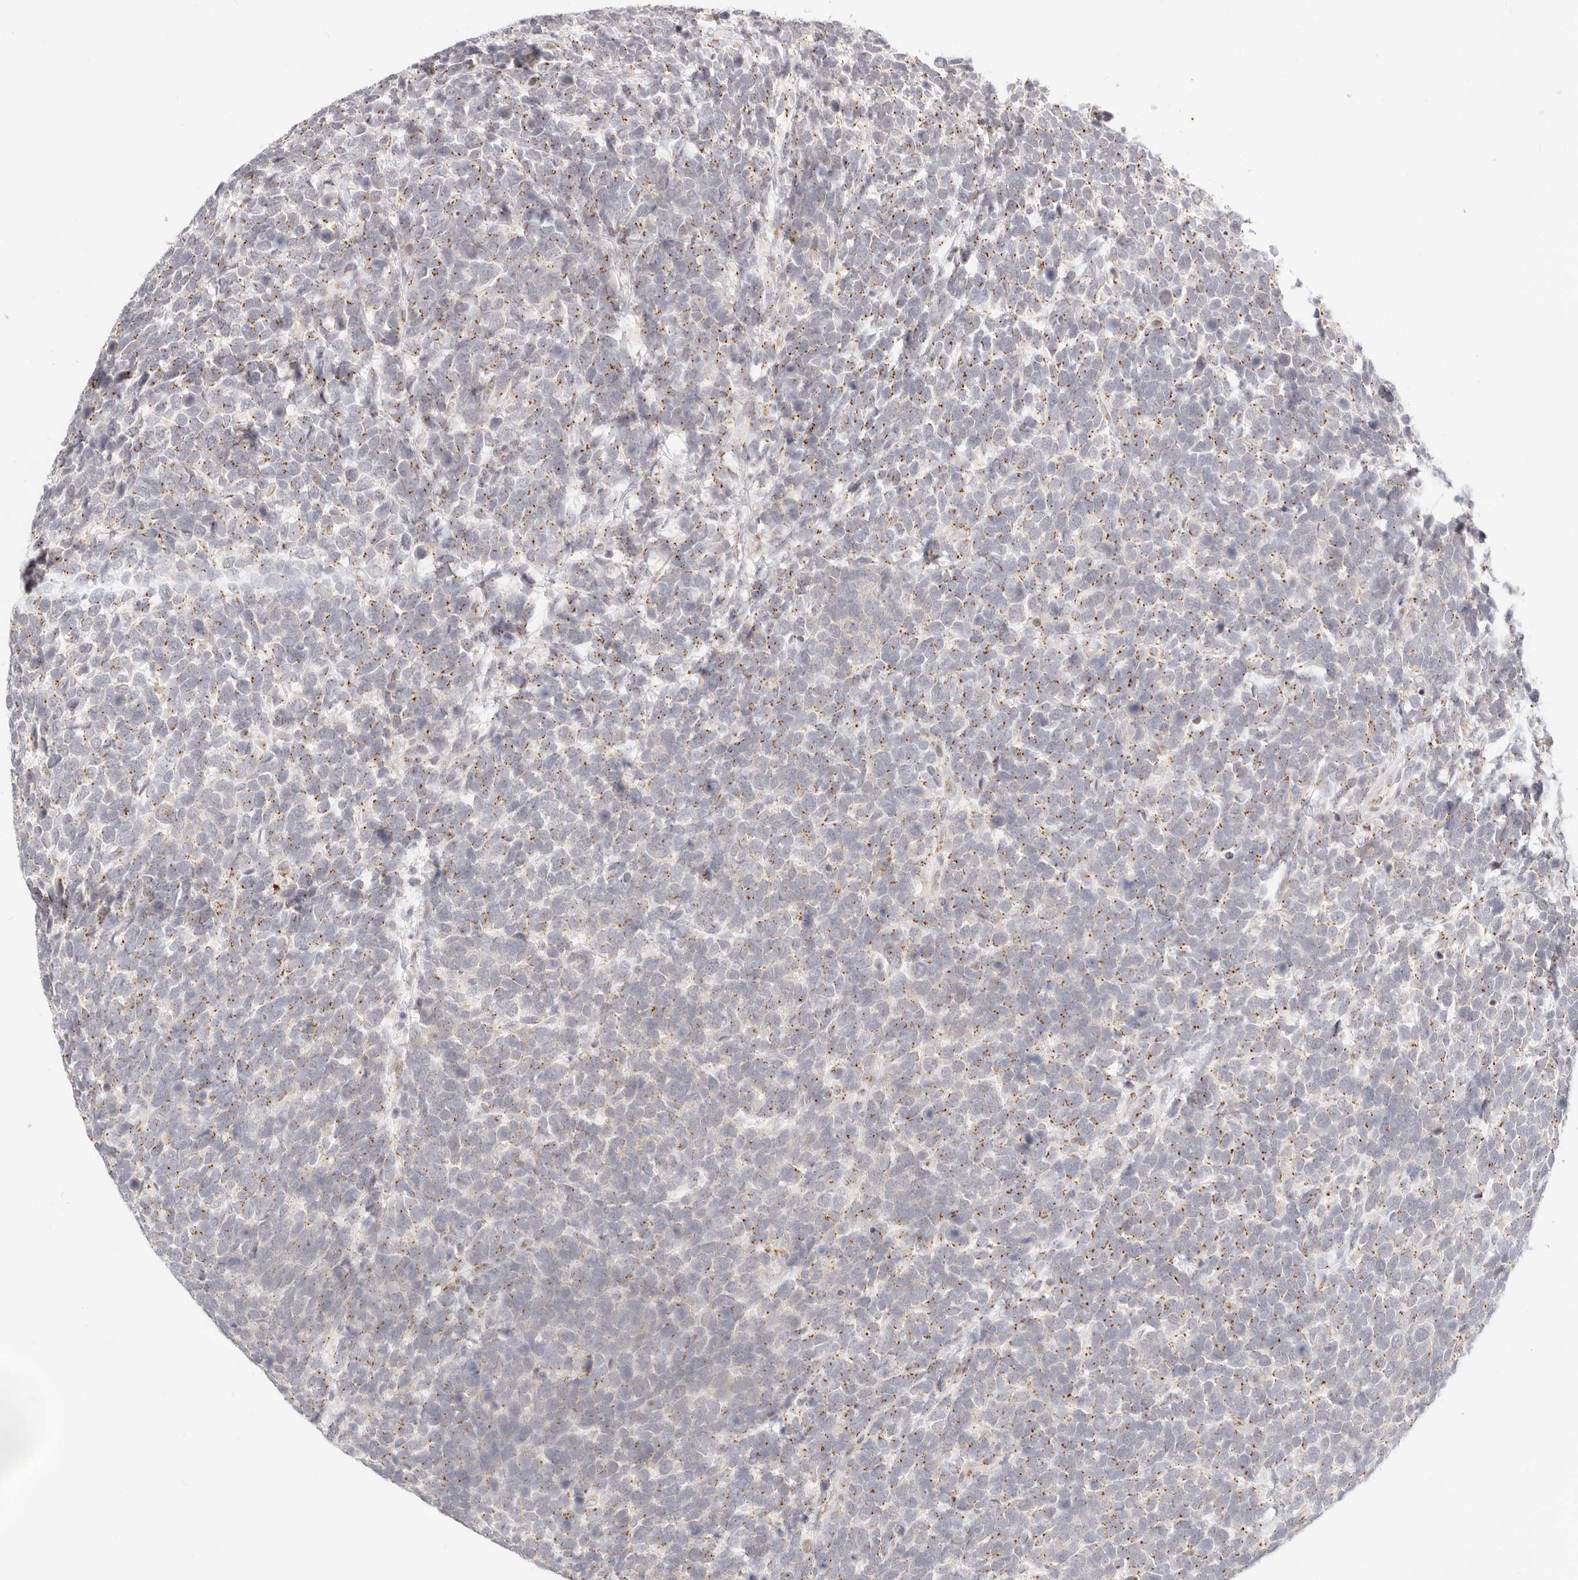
{"staining": {"intensity": "moderate", "quantity": "25%-75%", "location": "cytoplasmic/membranous"}, "tissue": "urothelial cancer", "cell_type": "Tumor cells", "image_type": "cancer", "snomed": [{"axis": "morphology", "description": "Urothelial carcinoma, High grade"}, {"axis": "topography", "description": "Urinary bladder"}], "caption": "Urothelial cancer stained for a protein (brown) shows moderate cytoplasmic/membranous positive staining in about 25%-75% of tumor cells.", "gene": "FAM20B", "patient": {"sex": "female", "age": 82}}